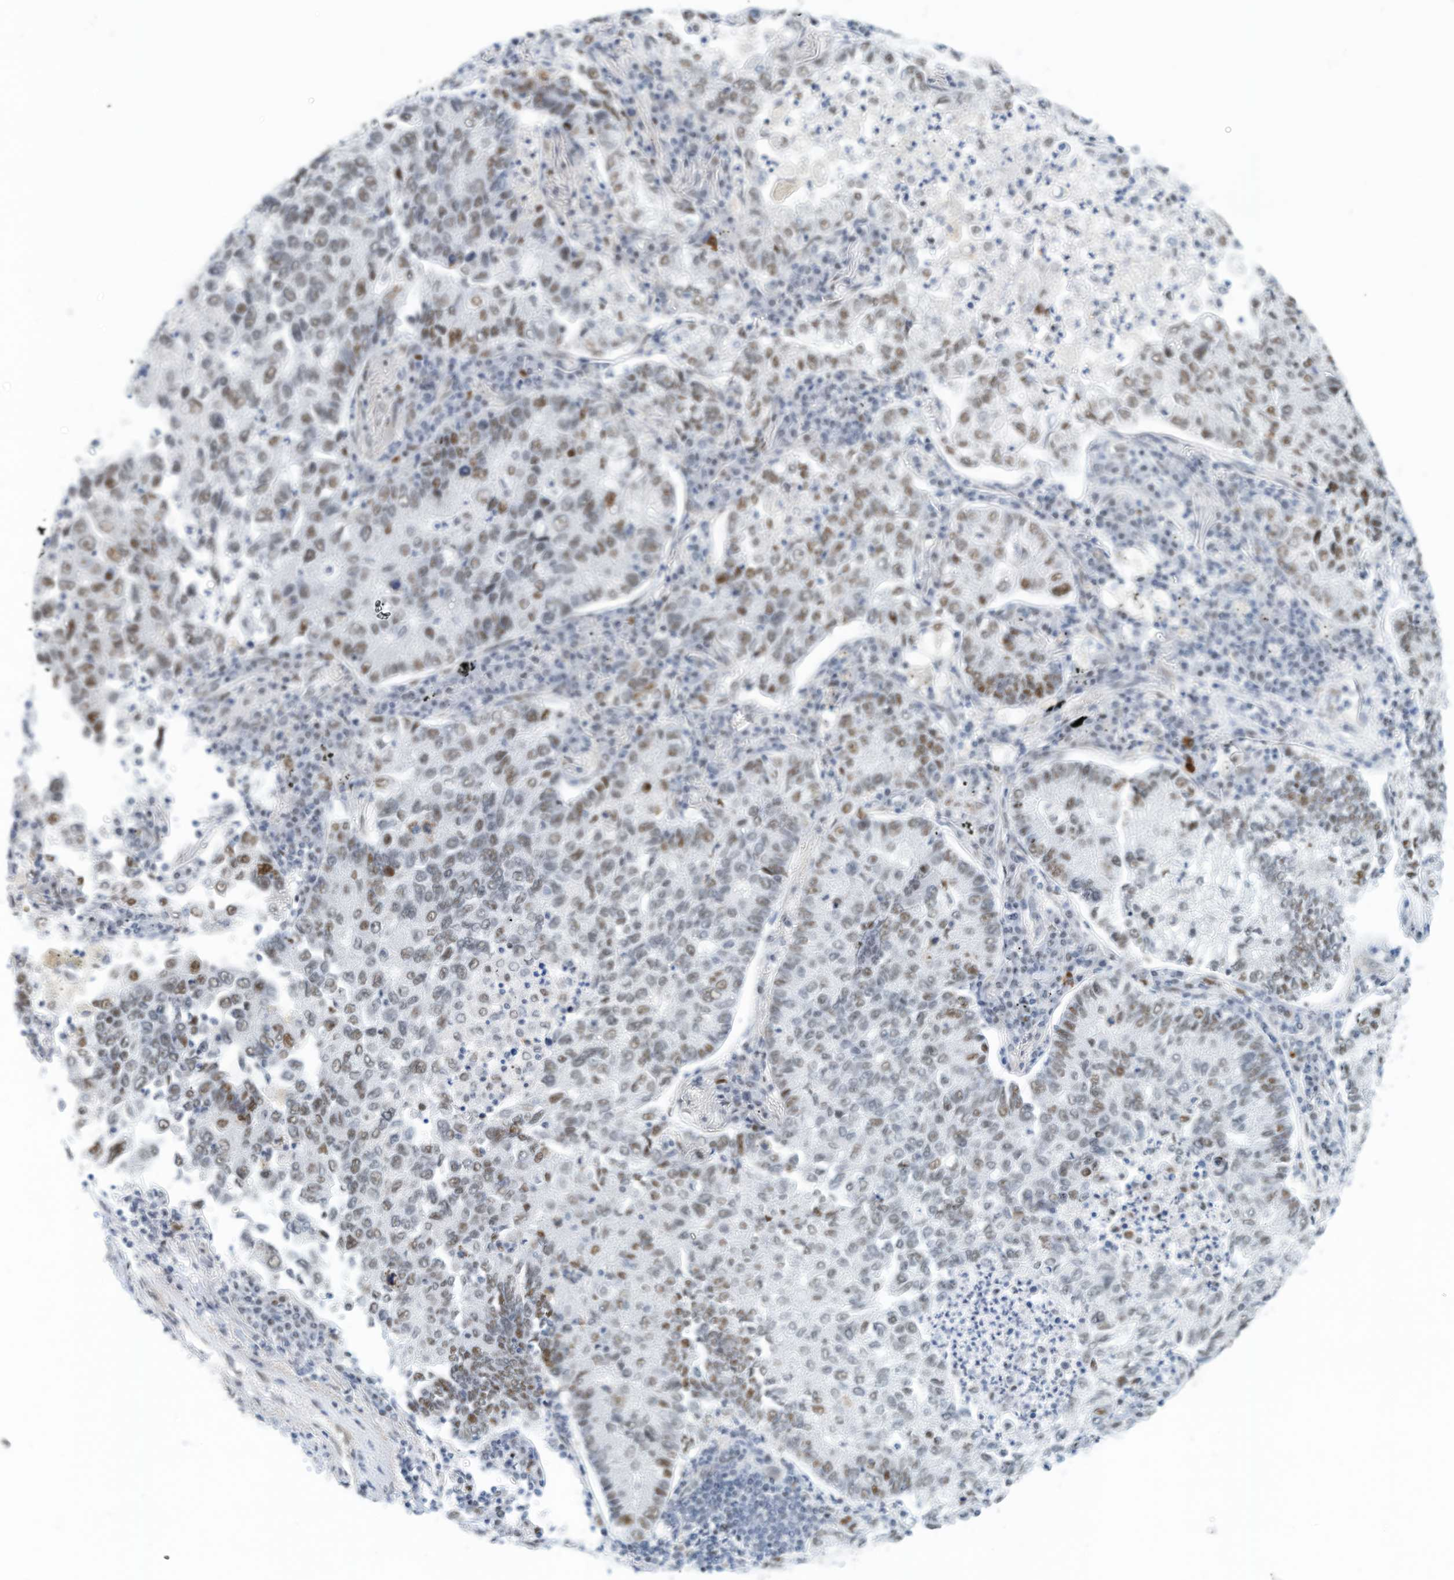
{"staining": {"intensity": "weak", "quantity": "25%-75%", "location": "nuclear"}, "tissue": "lung cancer", "cell_type": "Tumor cells", "image_type": "cancer", "snomed": [{"axis": "morphology", "description": "Adenocarcinoma, NOS"}, {"axis": "topography", "description": "Lung"}], "caption": "Immunohistochemical staining of adenocarcinoma (lung) shows low levels of weak nuclear expression in approximately 25%-75% of tumor cells.", "gene": "ARHGAP28", "patient": {"sex": "male", "age": 49}}